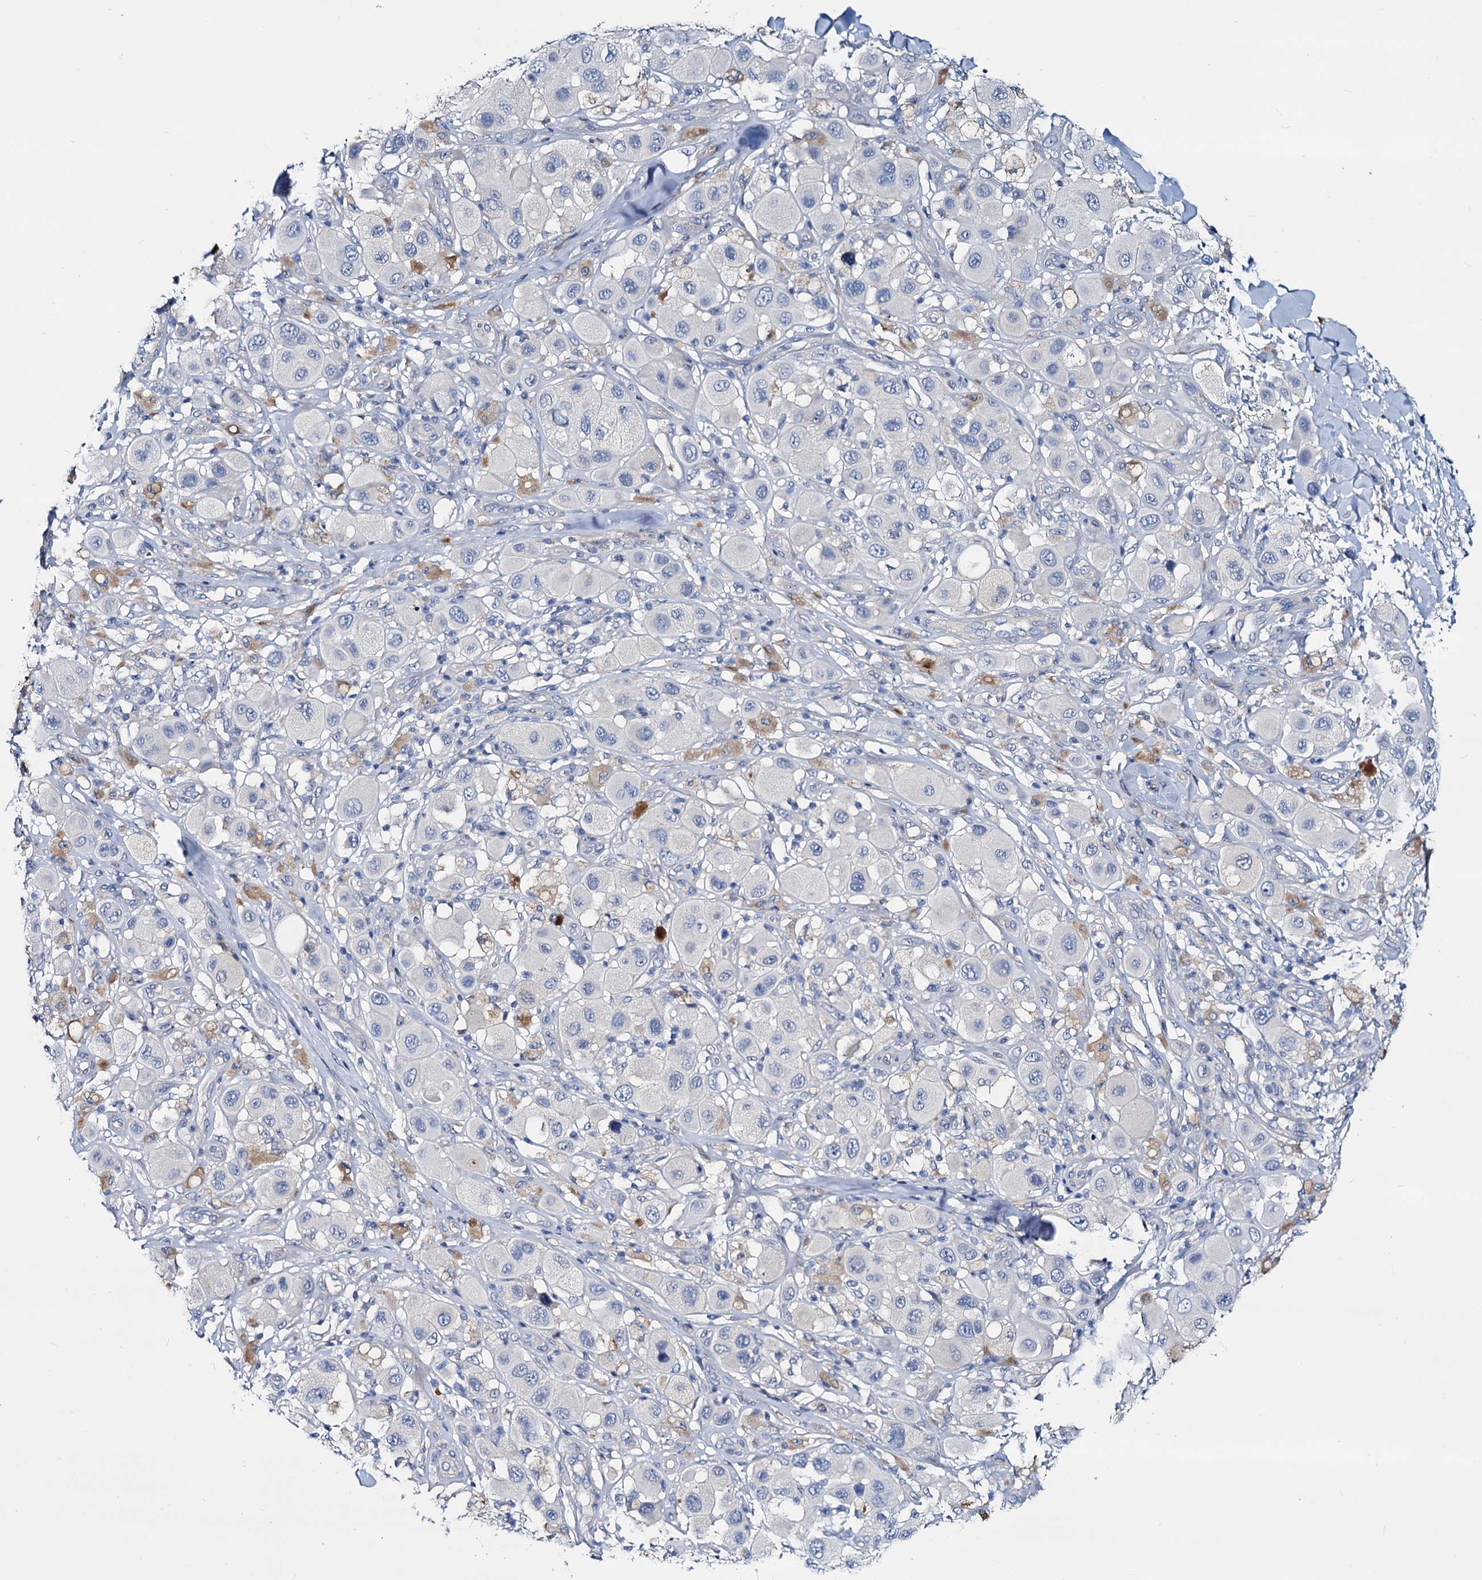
{"staining": {"intensity": "negative", "quantity": "none", "location": "none"}, "tissue": "melanoma", "cell_type": "Tumor cells", "image_type": "cancer", "snomed": [{"axis": "morphology", "description": "Malignant melanoma, Metastatic site"}, {"axis": "topography", "description": "Skin"}], "caption": "Tumor cells show no significant protein positivity in malignant melanoma (metastatic site). (DAB (3,3'-diaminobenzidine) IHC, high magnification).", "gene": "DYDC2", "patient": {"sex": "male", "age": 41}}